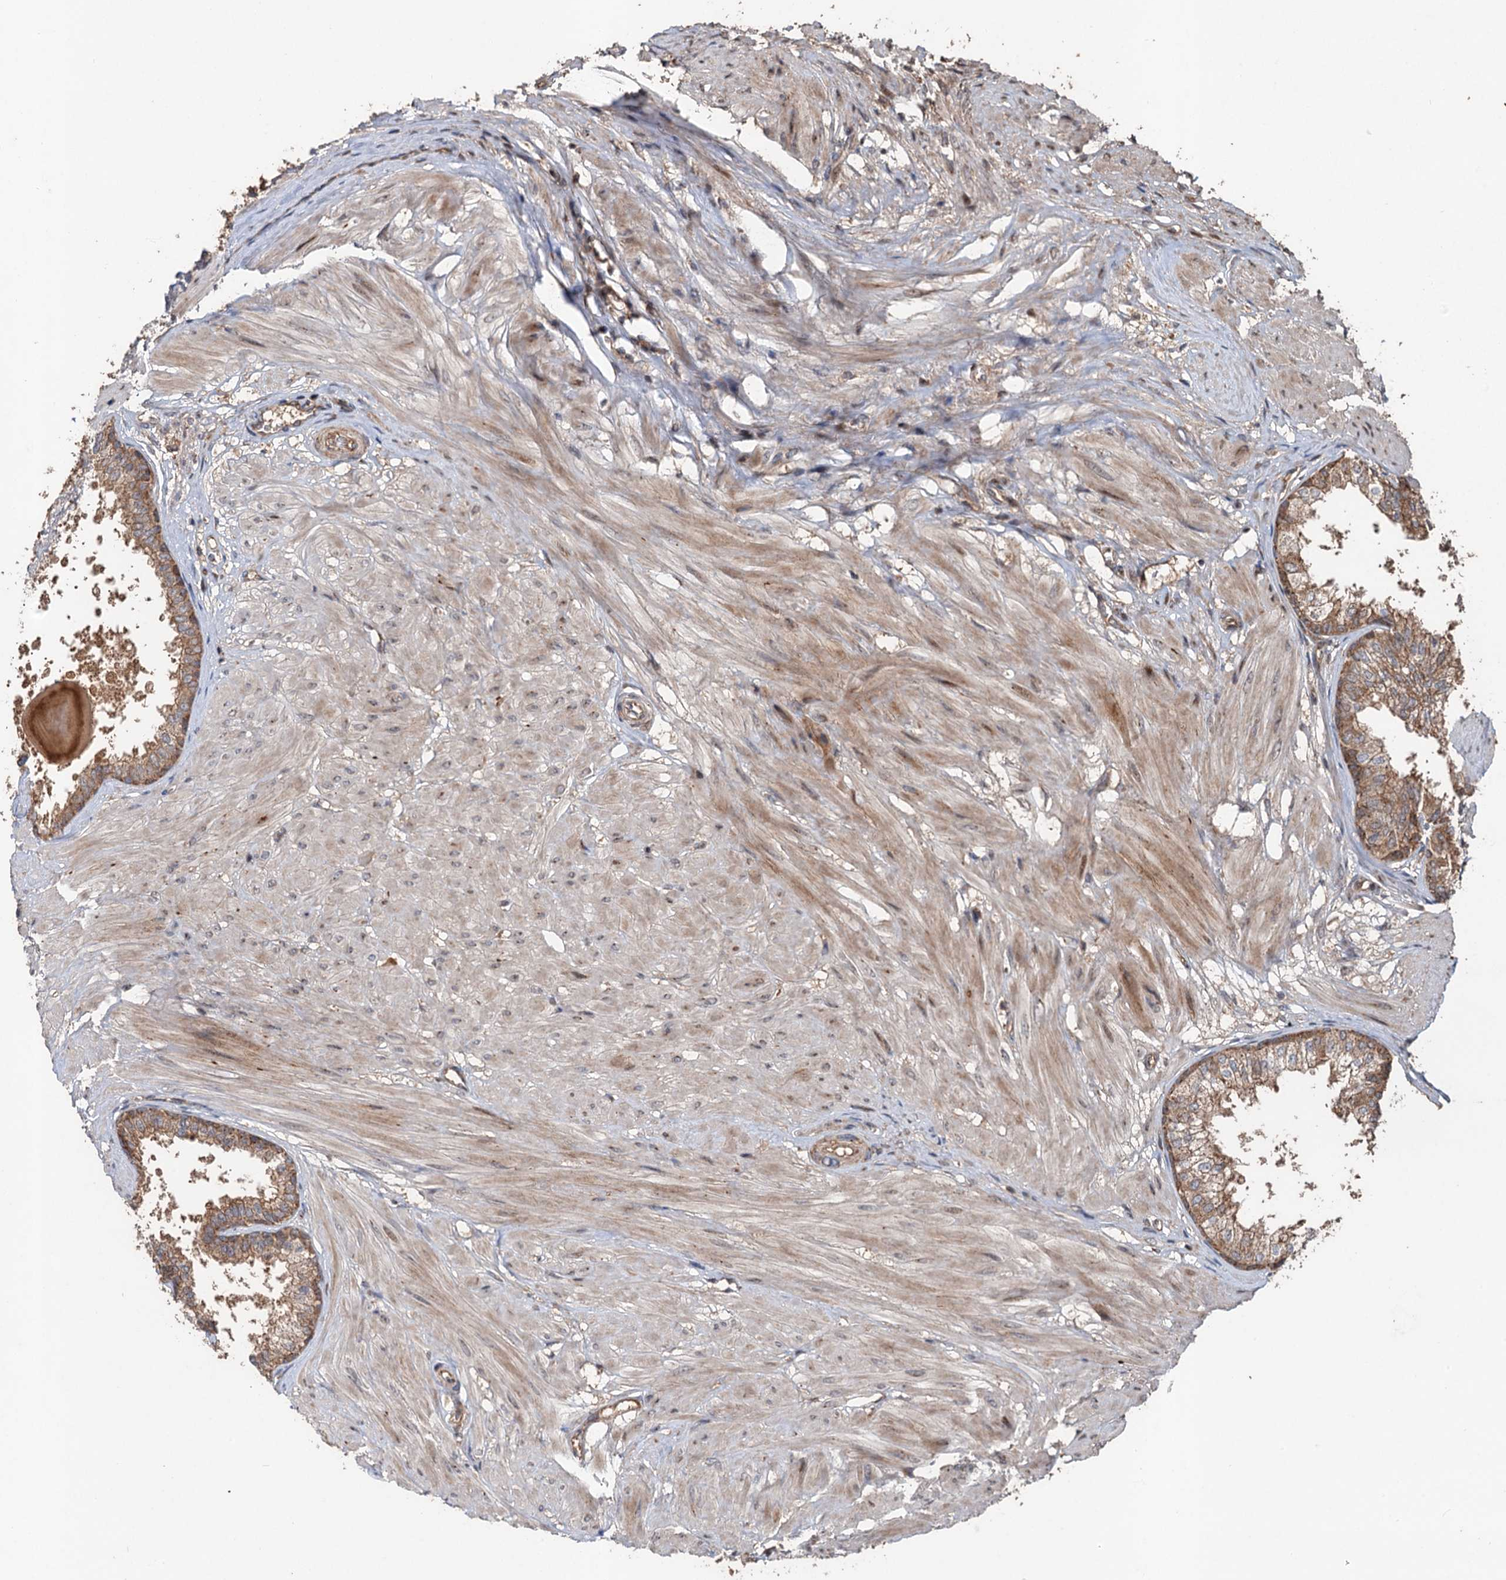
{"staining": {"intensity": "moderate", "quantity": ">75%", "location": "cytoplasmic/membranous"}, "tissue": "prostate", "cell_type": "Glandular cells", "image_type": "normal", "snomed": [{"axis": "morphology", "description": "Normal tissue, NOS"}, {"axis": "topography", "description": "Prostate"}], "caption": "Protein expression analysis of benign prostate displays moderate cytoplasmic/membranous positivity in about >75% of glandular cells.", "gene": "DEXI", "patient": {"sex": "male", "age": 48}}